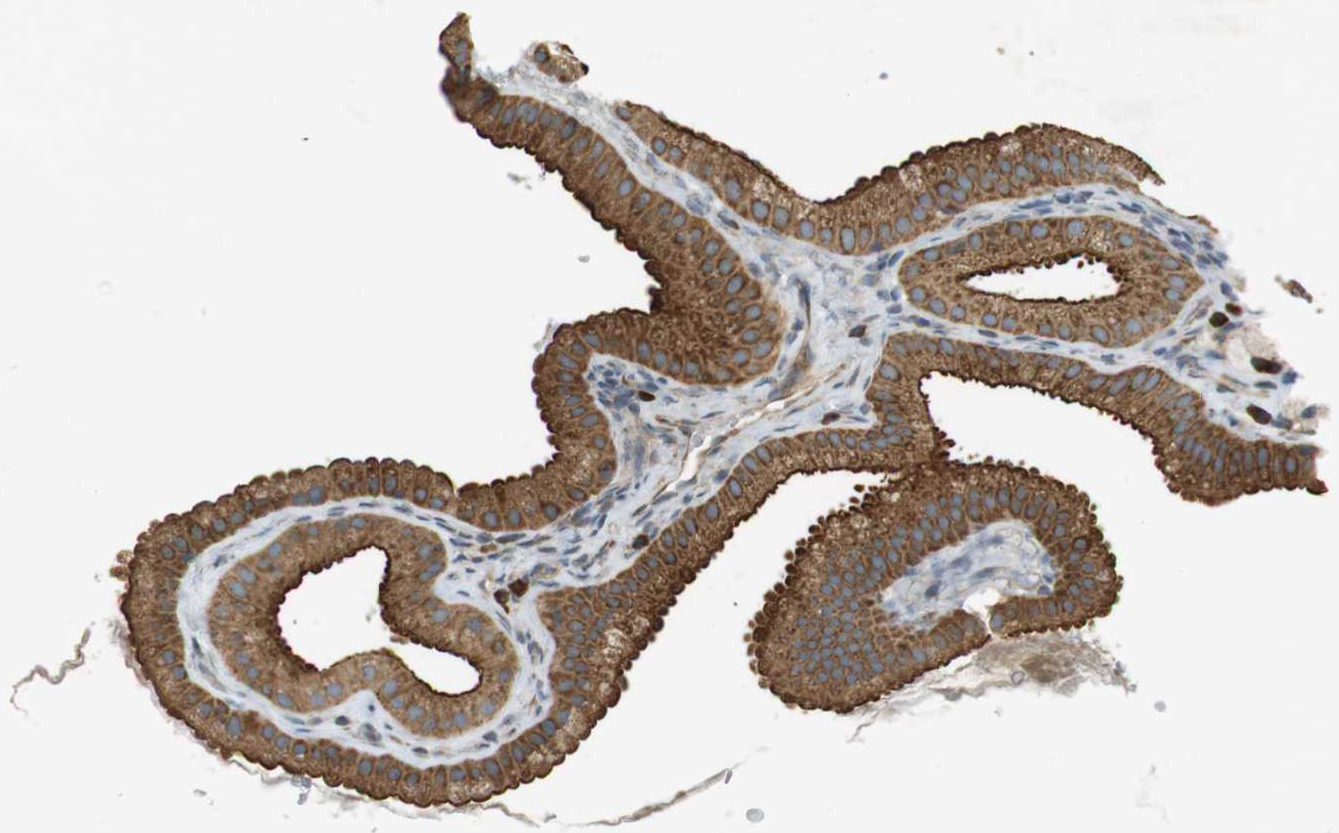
{"staining": {"intensity": "strong", "quantity": ">75%", "location": "cytoplasmic/membranous"}, "tissue": "gallbladder", "cell_type": "Glandular cells", "image_type": "normal", "snomed": [{"axis": "morphology", "description": "Normal tissue, NOS"}, {"axis": "topography", "description": "Gallbladder"}], "caption": "Gallbladder stained with immunohistochemistry (IHC) demonstrates strong cytoplasmic/membranous expression in about >75% of glandular cells.", "gene": "SLC41A1", "patient": {"sex": "female", "age": 64}}